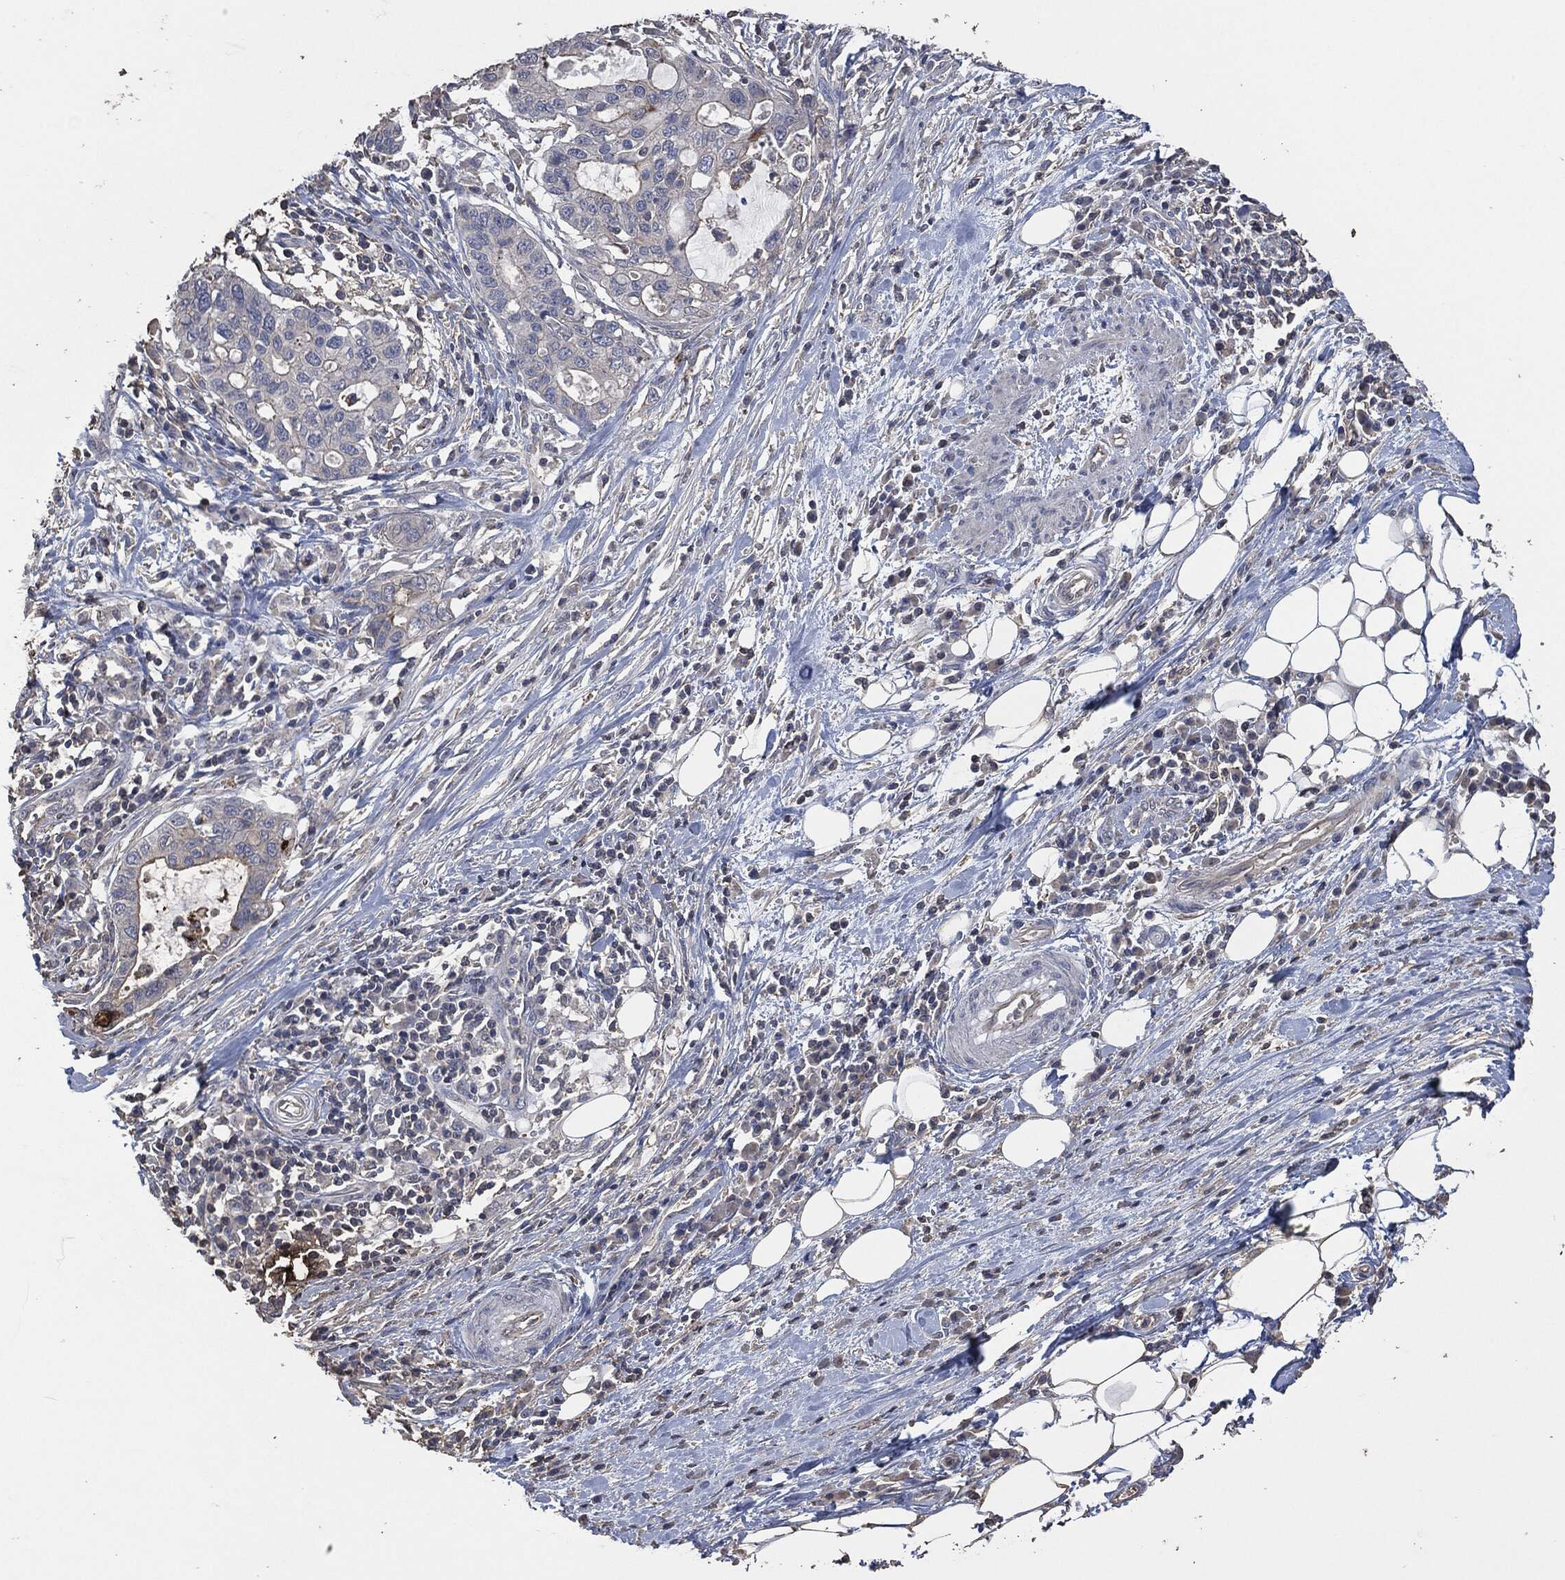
{"staining": {"intensity": "negative", "quantity": "none", "location": "none"}, "tissue": "stomach cancer", "cell_type": "Tumor cells", "image_type": "cancer", "snomed": [{"axis": "morphology", "description": "Adenocarcinoma, NOS"}, {"axis": "topography", "description": "Stomach"}], "caption": "This is an immunohistochemistry histopathology image of human stomach cancer. There is no staining in tumor cells.", "gene": "MSLN", "patient": {"sex": "male", "age": 54}}